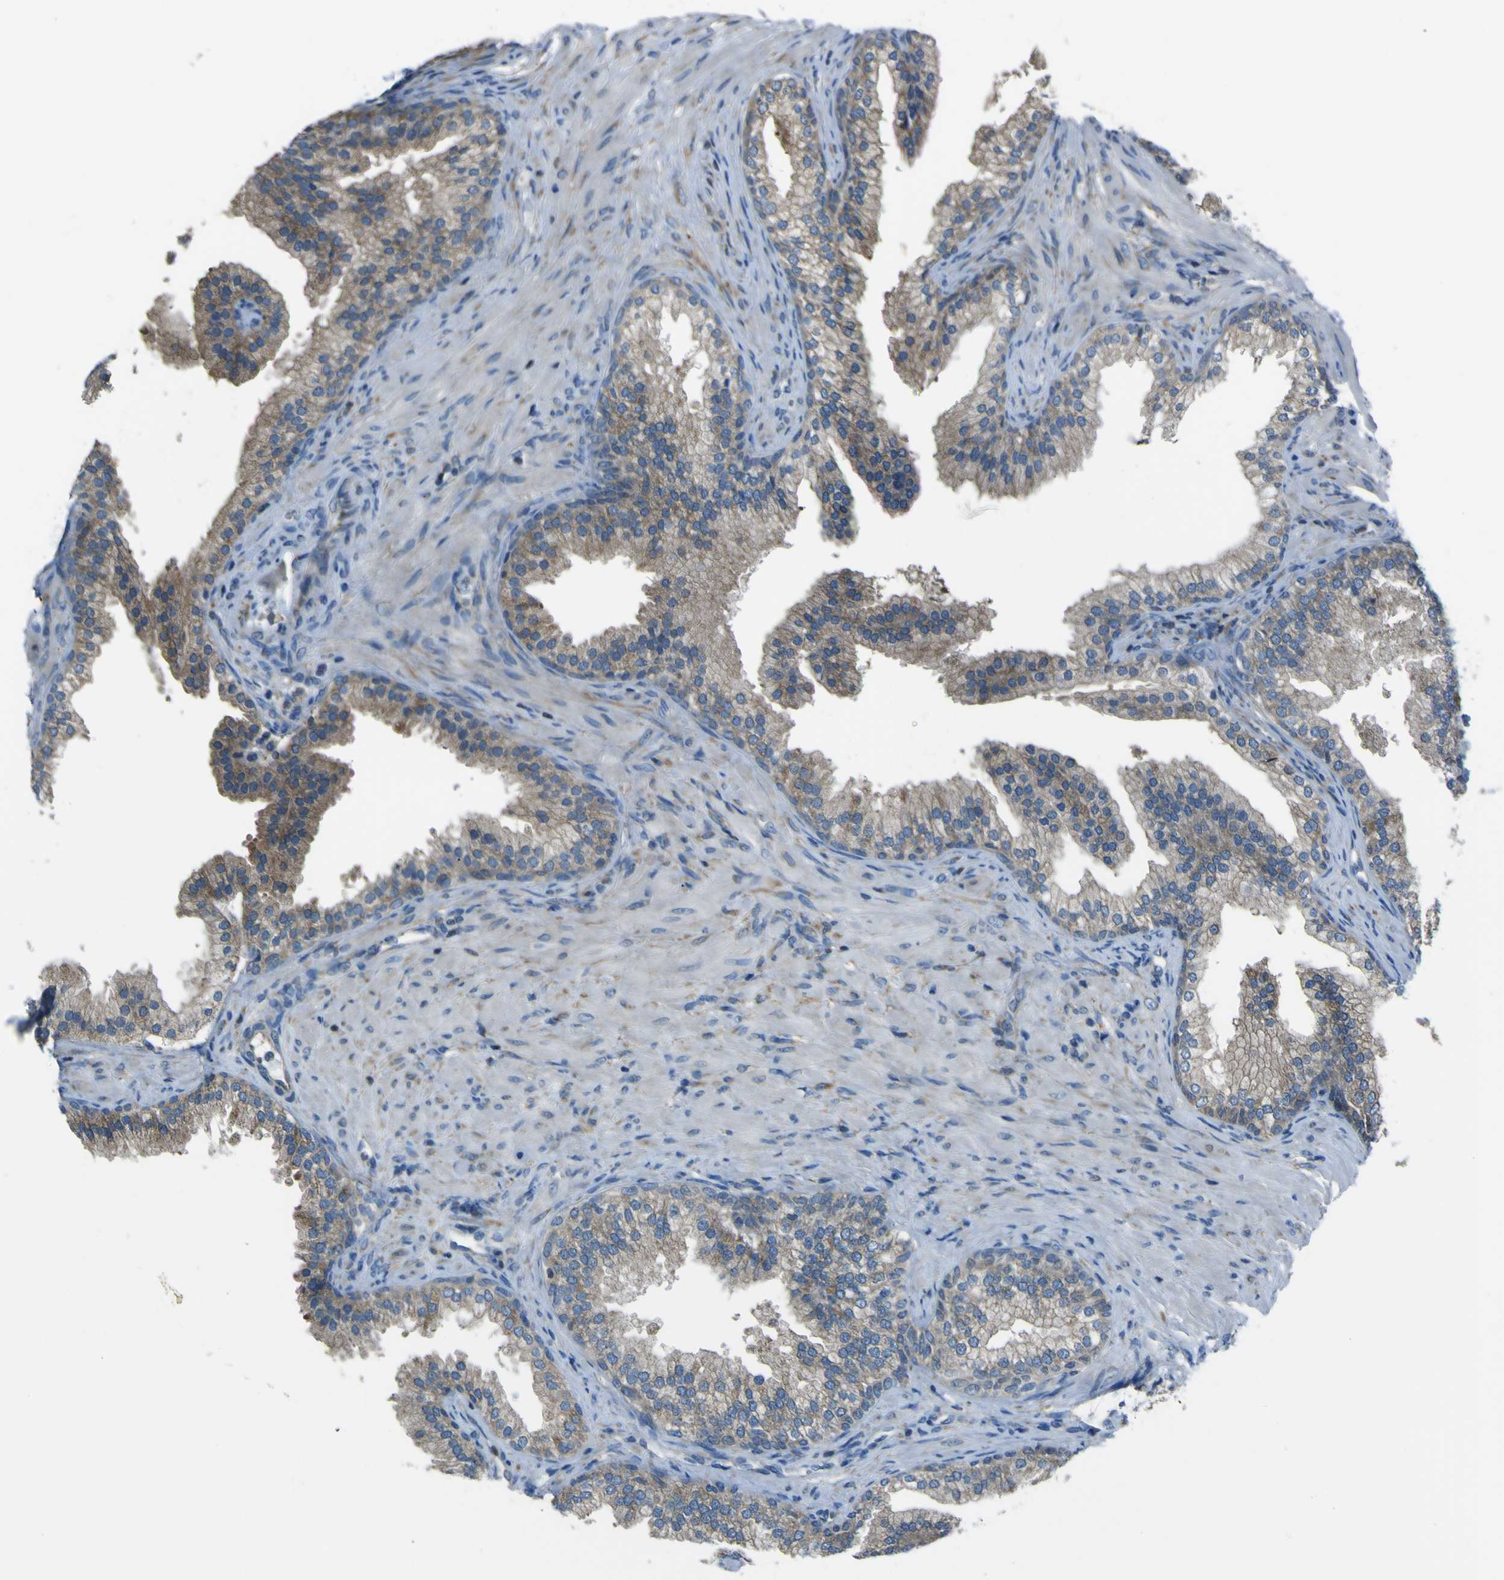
{"staining": {"intensity": "moderate", "quantity": ">75%", "location": "cytoplasmic/membranous"}, "tissue": "prostate", "cell_type": "Glandular cells", "image_type": "normal", "snomed": [{"axis": "morphology", "description": "Normal tissue, NOS"}, {"axis": "topography", "description": "Prostate"}], "caption": "Immunohistochemical staining of normal prostate reveals medium levels of moderate cytoplasmic/membranous staining in about >75% of glandular cells. Immunohistochemistry stains the protein of interest in brown and the nuclei are stained blue.", "gene": "STIM1", "patient": {"sex": "male", "age": 76}}